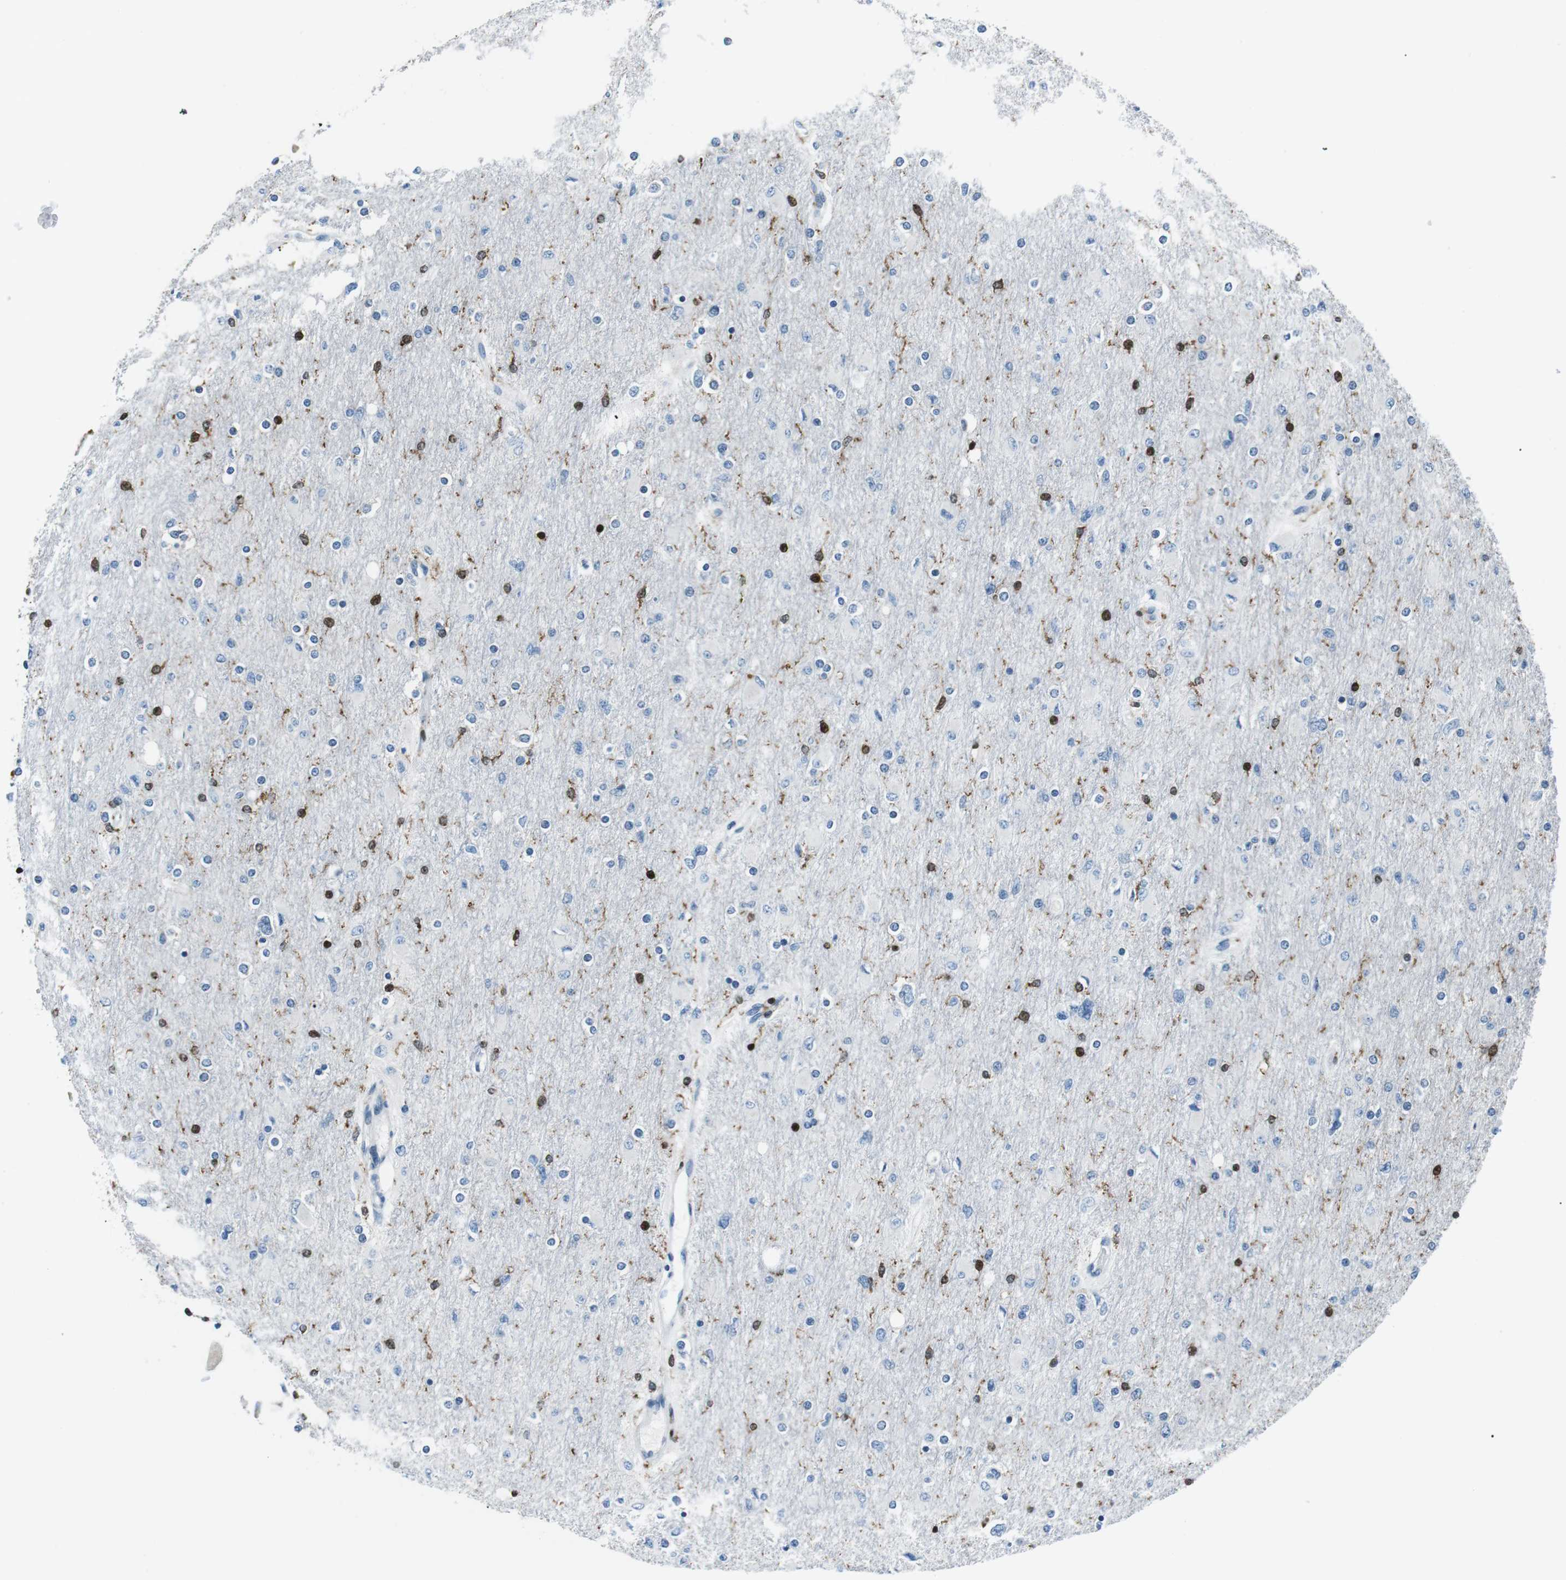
{"staining": {"intensity": "negative", "quantity": "none", "location": "none"}, "tissue": "glioma", "cell_type": "Tumor cells", "image_type": "cancer", "snomed": [{"axis": "morphology", "description": "Glioma, malignant, High grade"}, {"axis": "topography", "description": "Cerebral cortex"}], "caption": "An immunohistochemistry (IHC) photomicrograph of glioma is shown. There is no staining in tumor cells of glioma.", "gene": "BLNK", "patient": {"sex": "female", "age": 36}}